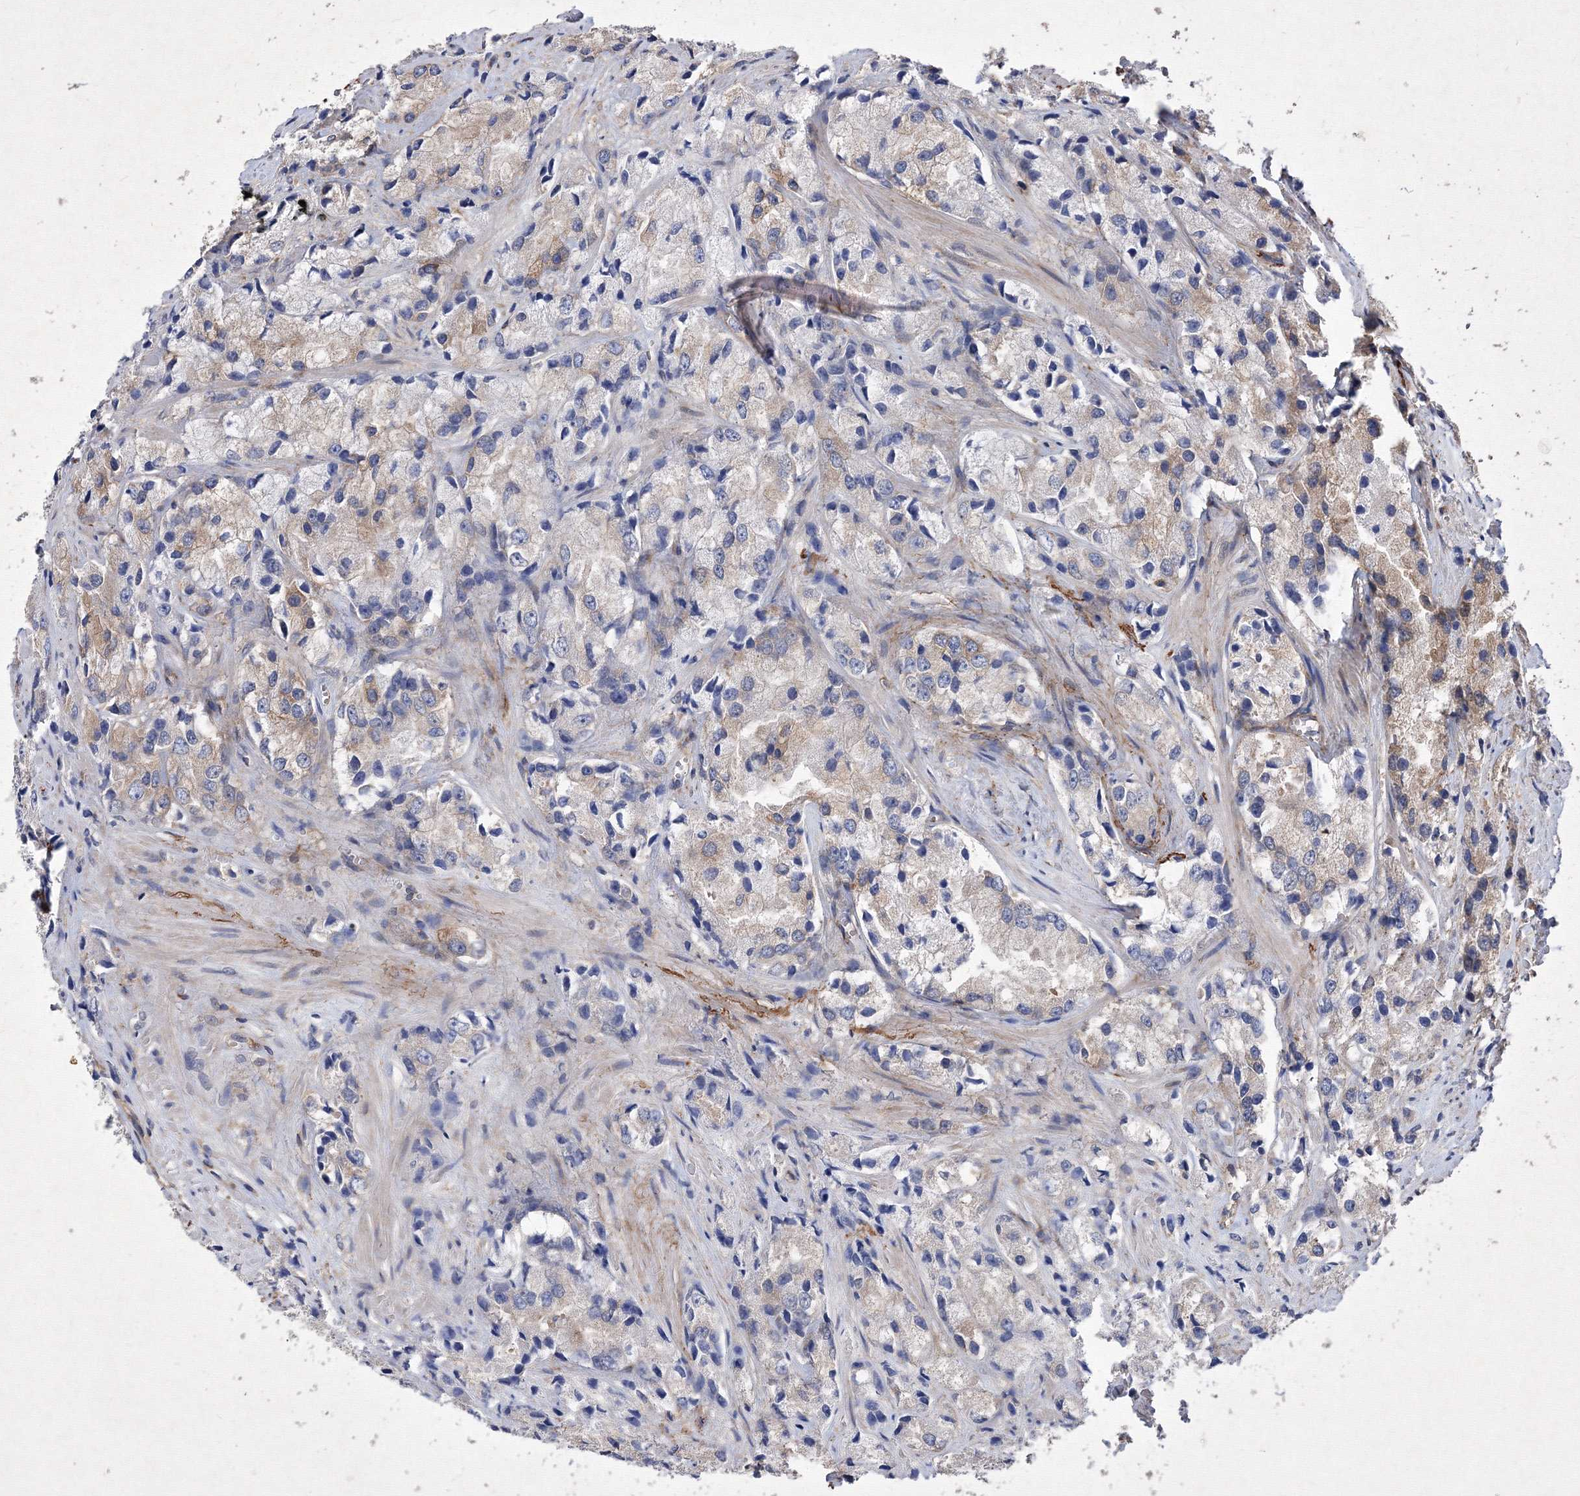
{"staining": {"intensity": "weak", "quantity": "<25%", "location": "cytoplasmic/membranous"}, "tissue": "prostate cancer", "cell_type": "Tumor cells", "image_type": "cancer", "snomed": [{"axis": "morphology", "description": "Adenocarcinoma, High grade"}, {"axis": "topography", "description": "Prostate"}], "caption": "Immunohistochemistry photomicrograph of prostate cancer stained for a protein (brown), which shows no expression in tumor cells.", "gene": "SNX18", "patient": {"sex": "male", "age": 66}}